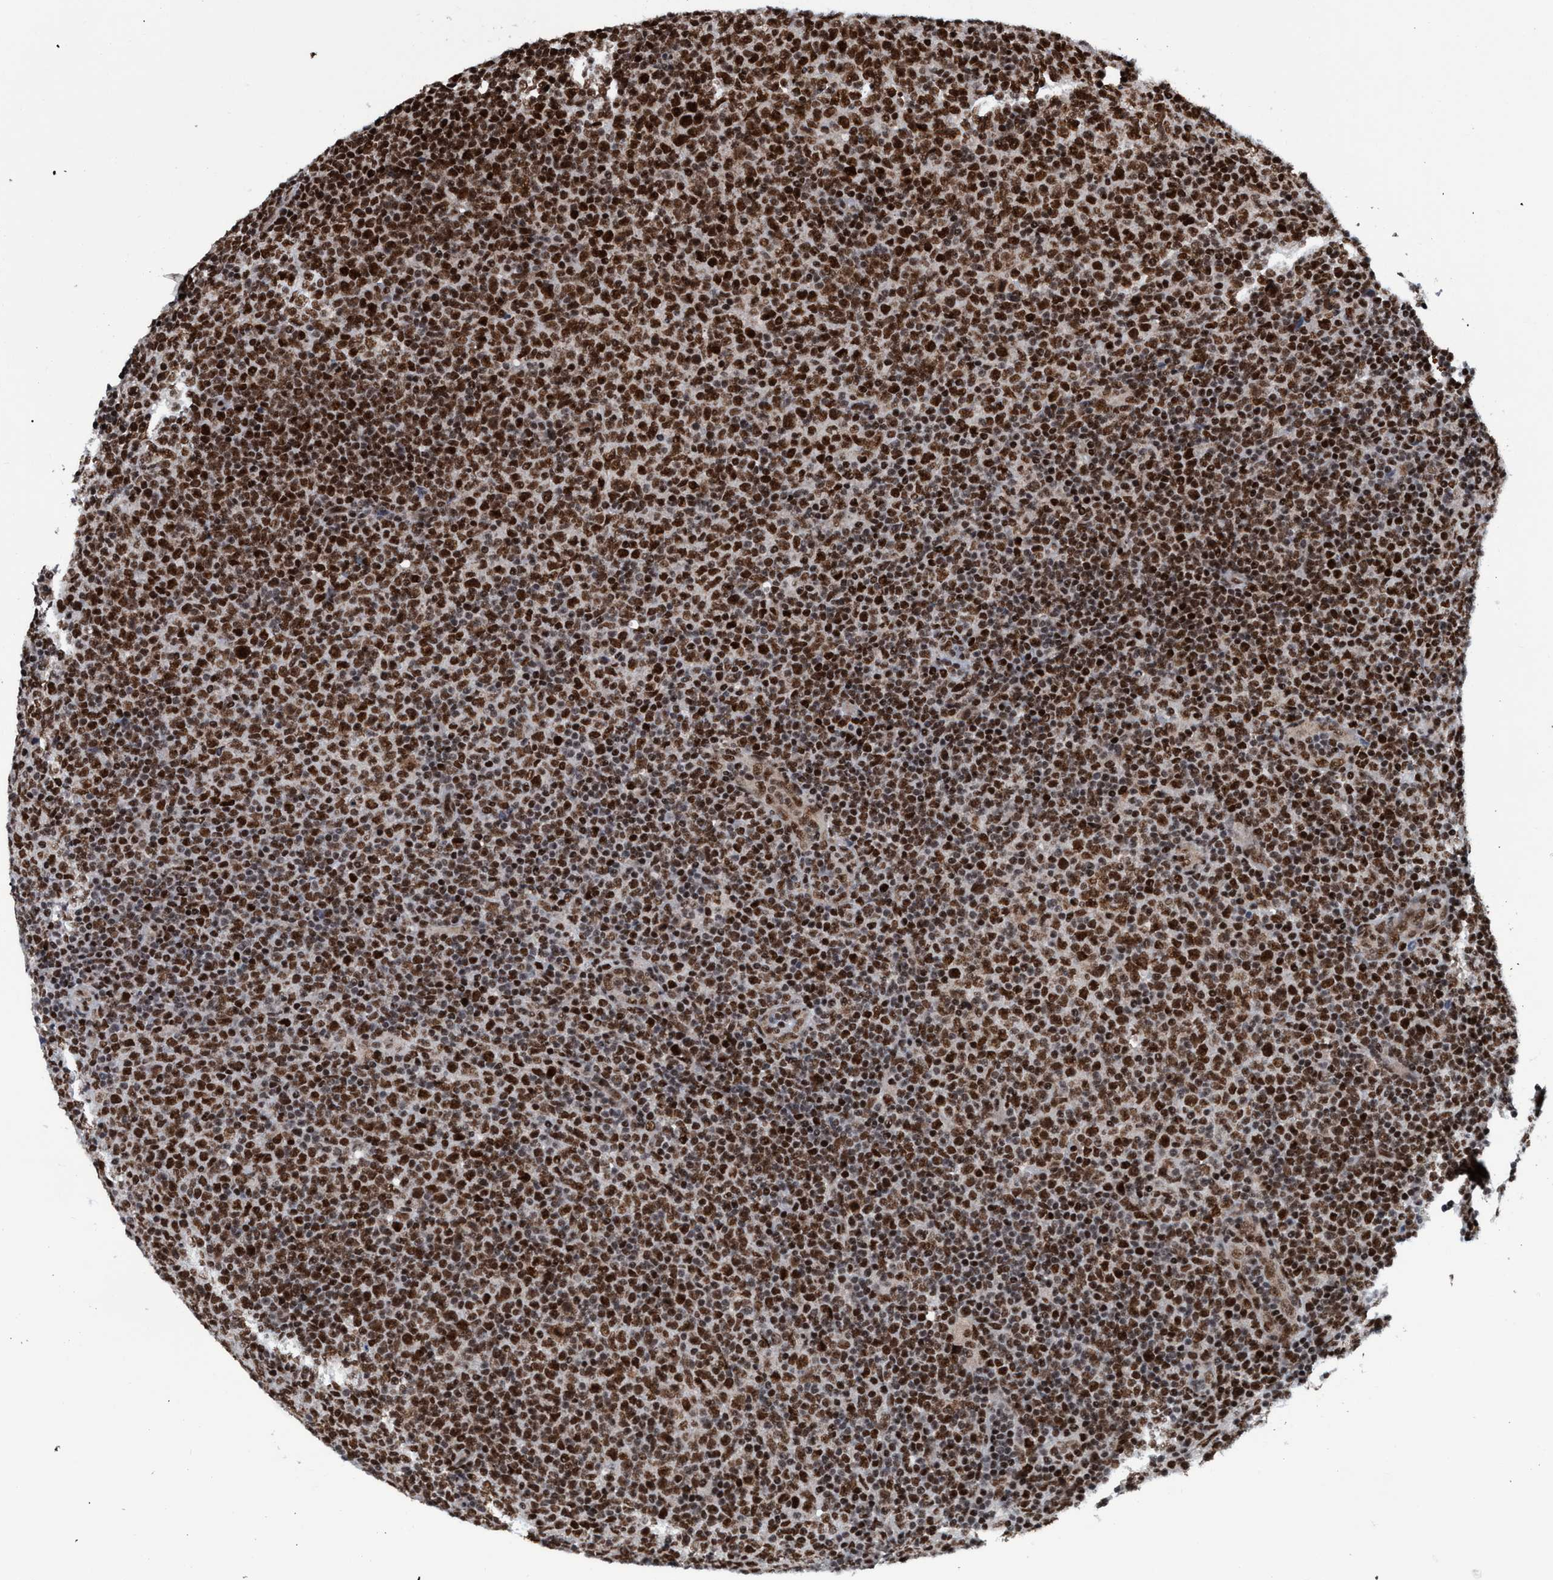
{"staining": {"intensity": "strong", "quantity": ">75%", "location": "nuclear"}, "tissue": "lymphoma", "cell_type": "Tumor cells", "image_type": "cancer", "snomed": [{"axis": "morphology", "description": "Malignant lymphoma, non-Hodgkin's type, Low grade"}, {"axis": "topography", "description": "Lymph node"}], "caption": "Immunohistochemistry (IHC) staining of low-grade malignant lymphoma, non-Hodgkin's type, which demonstrates high levels of strong nuclear staining in about >75% of tumor cells indicating strong nuclear protein positivity. The staining was performed using DAB (3,3'-diaminobenzidine) (brown) for protein detection and nuclei were counterstained in hematoxylin (blue).", "gene": "TOPBP1", "patient": {"sex": "male", "age": 70}}